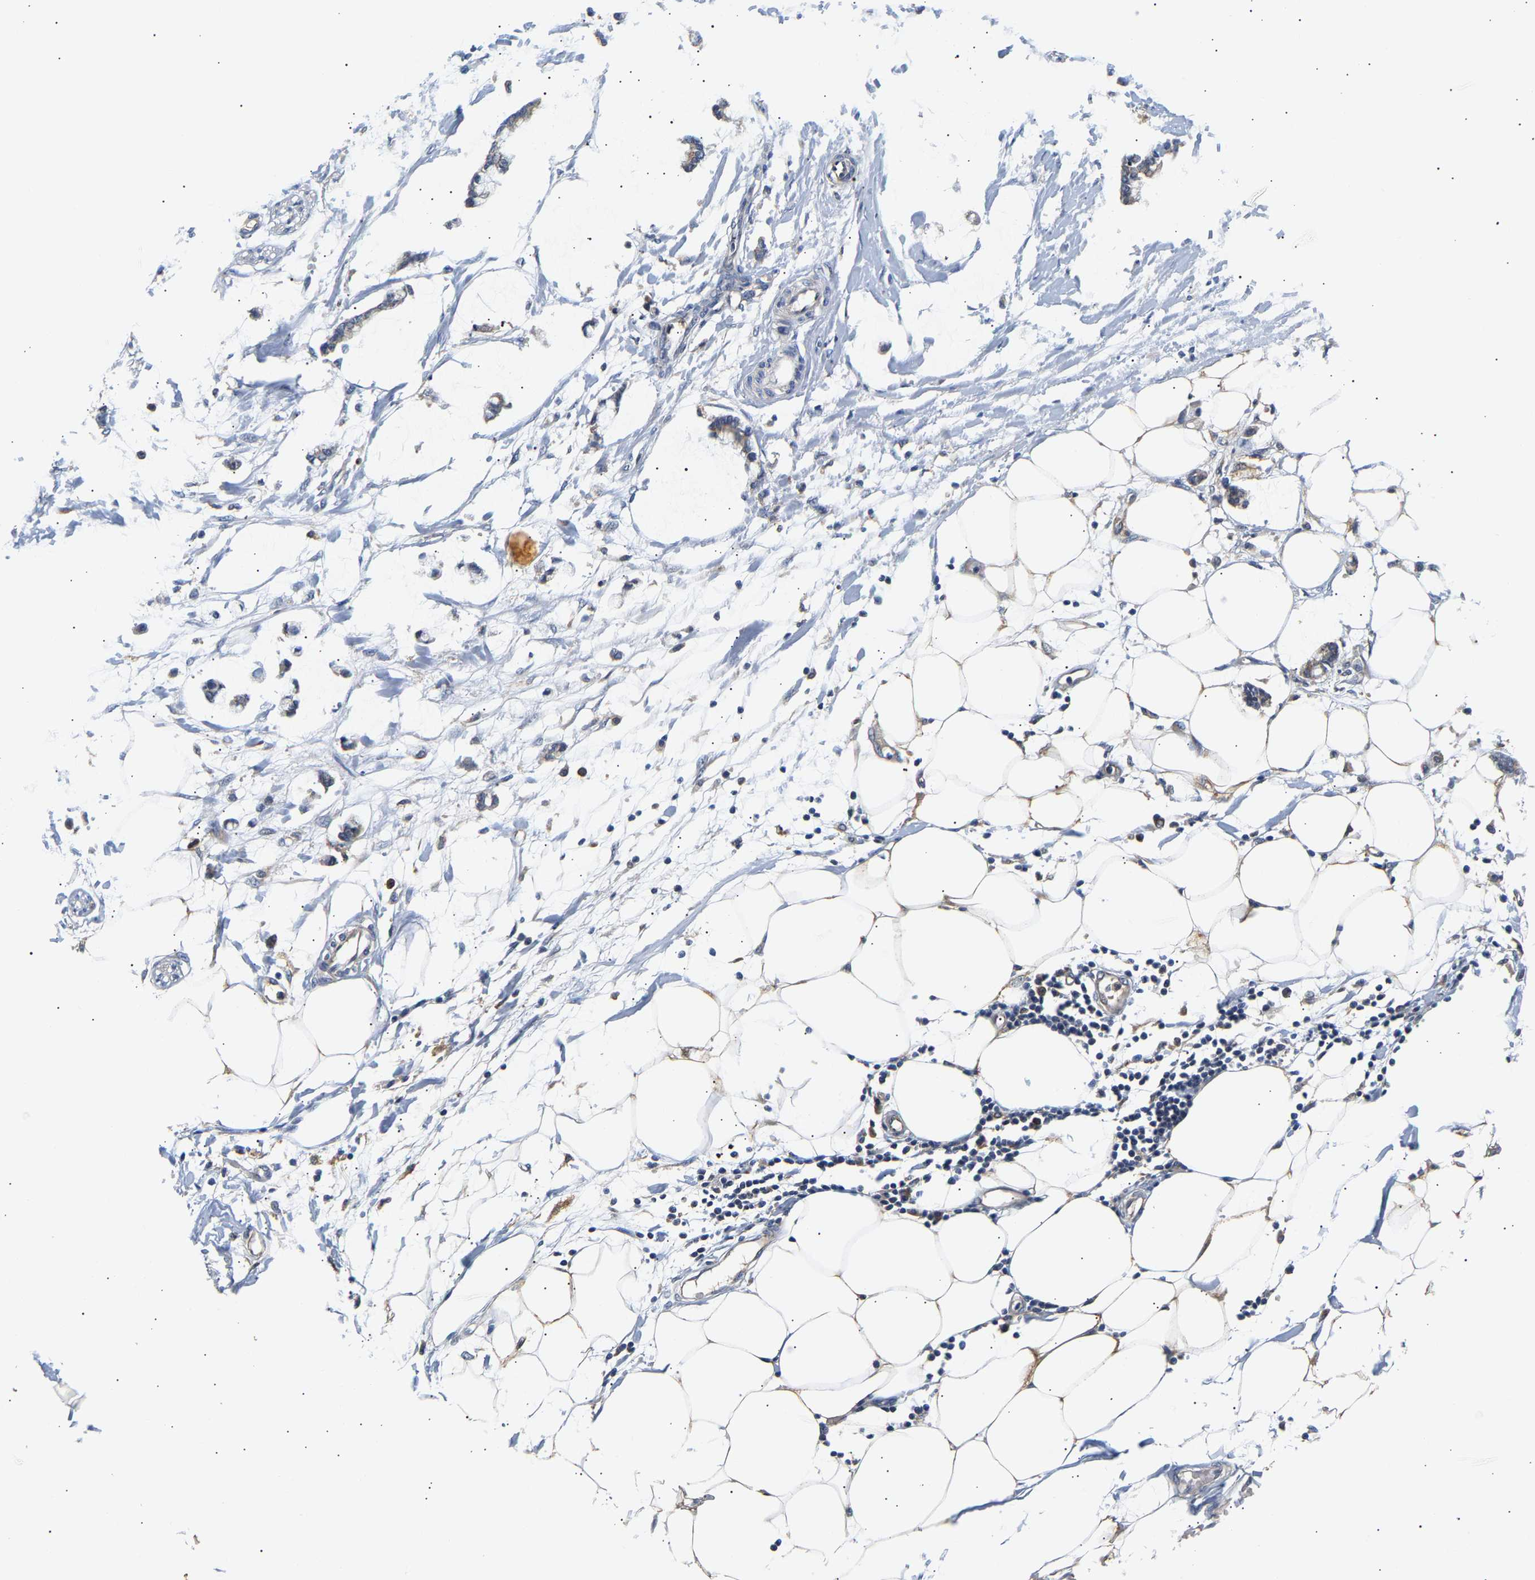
{"staining": {"intensity": "moderate", "quantity": "<25%", "location": "cytoplasmic/membranous"}, "tissue": "adipose tissue", "cell_type": "Adipocytes", "image_type": "normal", "snomed": [{"axis": "morphology", "description": "Normal tissue, NOS"}, {"axis": "morphology", "description": "Adenocarcinoma, NOS"}, {"axis": "topography", "description": "Colon"}, {"axis": "topography", "description": "Peripheral nerve tissue"}], "caption": "Immunohistochemical staining of unremarkable adipose tissue exhibits <25% levels of moderate cytoplasmic/membranous protein staining in approximately <25% of adipocytes. The staining was performed using DAB (3,3'-diaminobenzidine) to visualize the protein expression in brown, while the nuclei were stained in blue with hematoxylin (Magnification: 20x).", "gene": "PPID", "patient": {"sex": "male", "age": 14}}